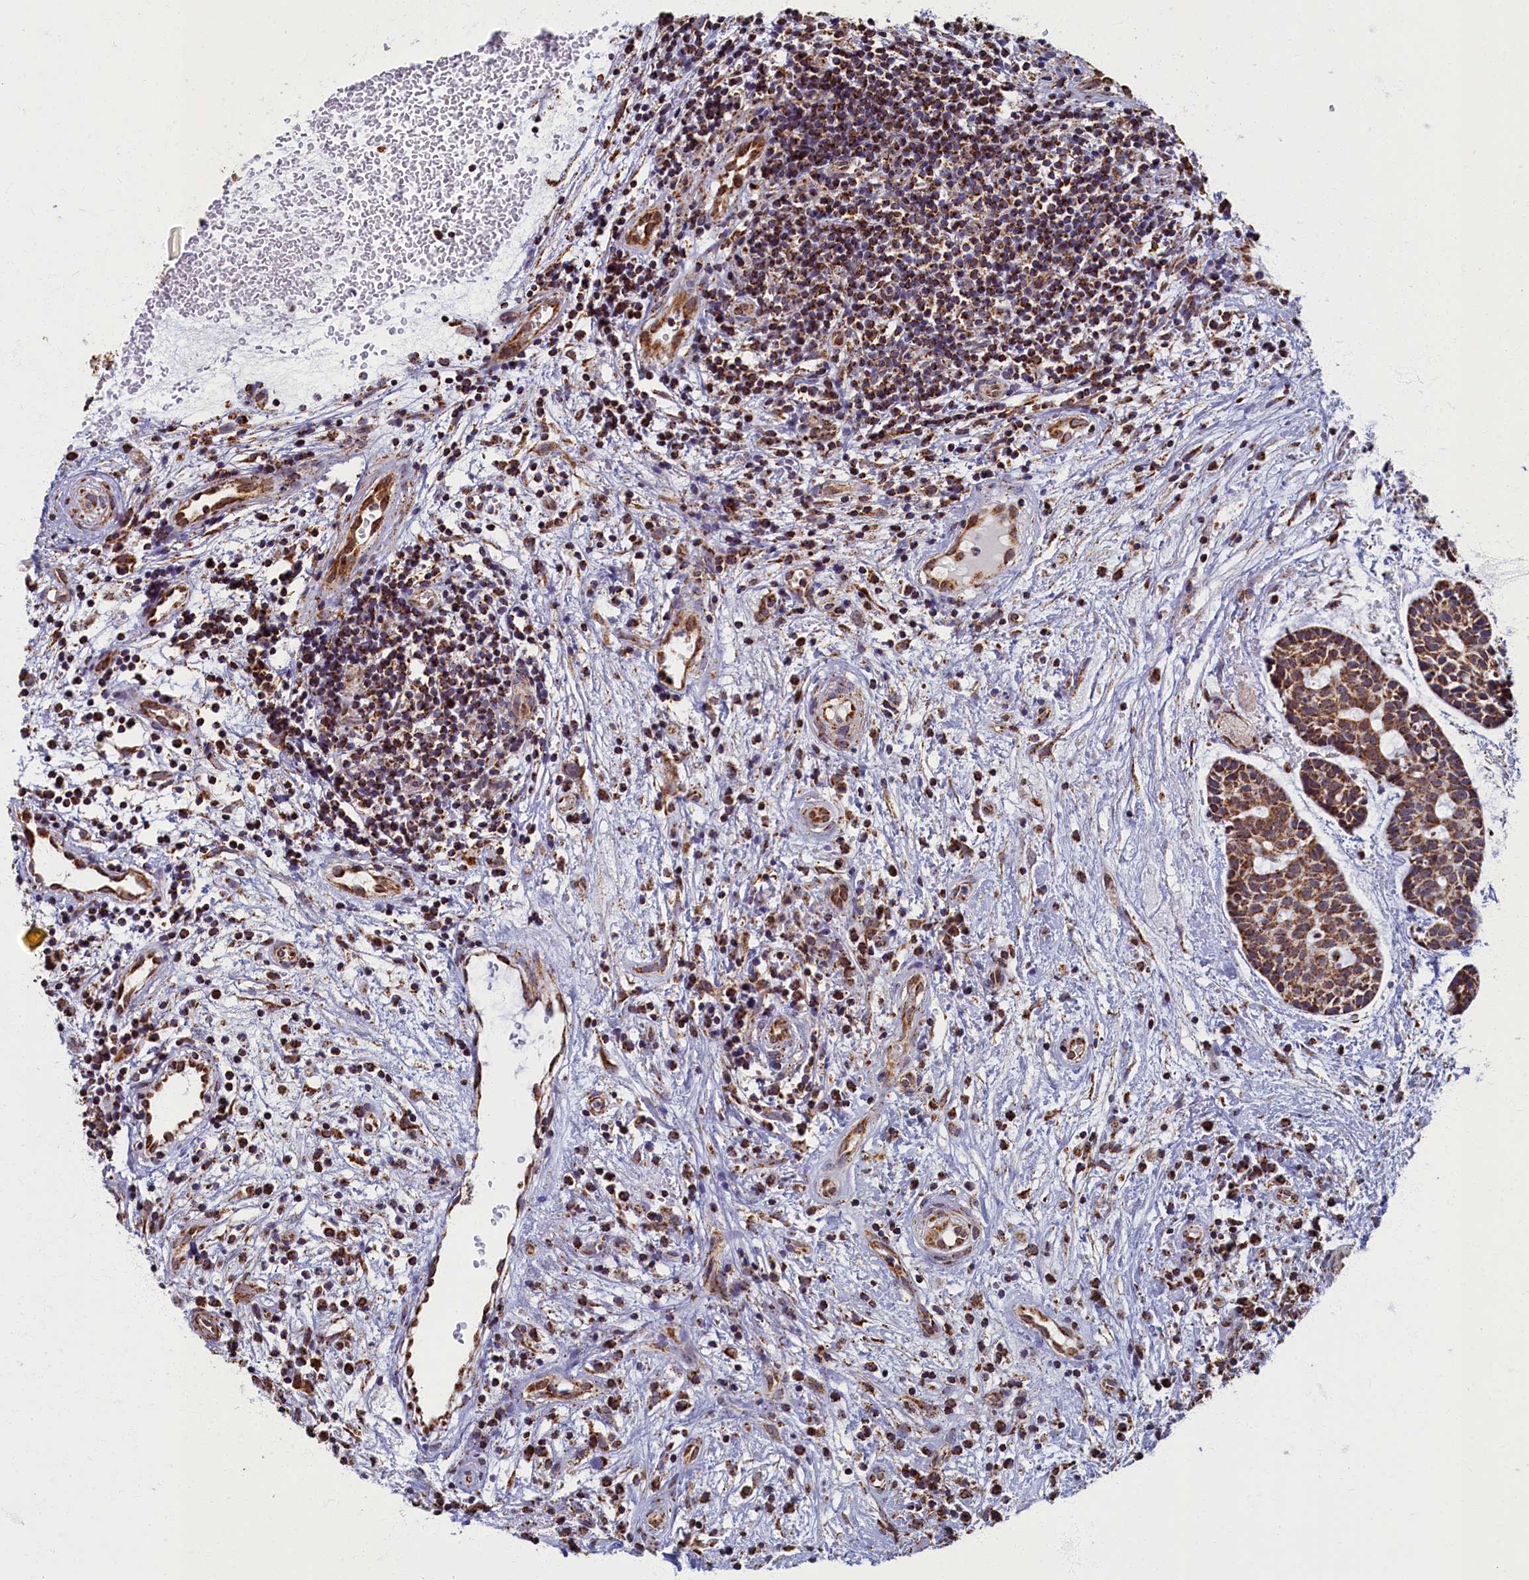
{"staining": {"intensity": "moderate", "quantity": ">75%", "location": "cytoplasmic/membranous"}, "tissue": "head and neck cancer", "cell_type": "Tumor cells", "image_type": "cancer", "snomed": [{"axis": "morphology", "description": "Adenocarcinoma, NOS"}, {"axis": "topography", "description": "Subcutis"}, {"axis": "topography", "description": "Head-Neck"}], "caption": "Immunohistochemical staining of head and neck cancer exhibits medium levels of moderate cytoplasmic/membranous protein expression in about >75% of tumor cells.", "gene": "SPR", "patient": {"sex": "female", "age": 73}}